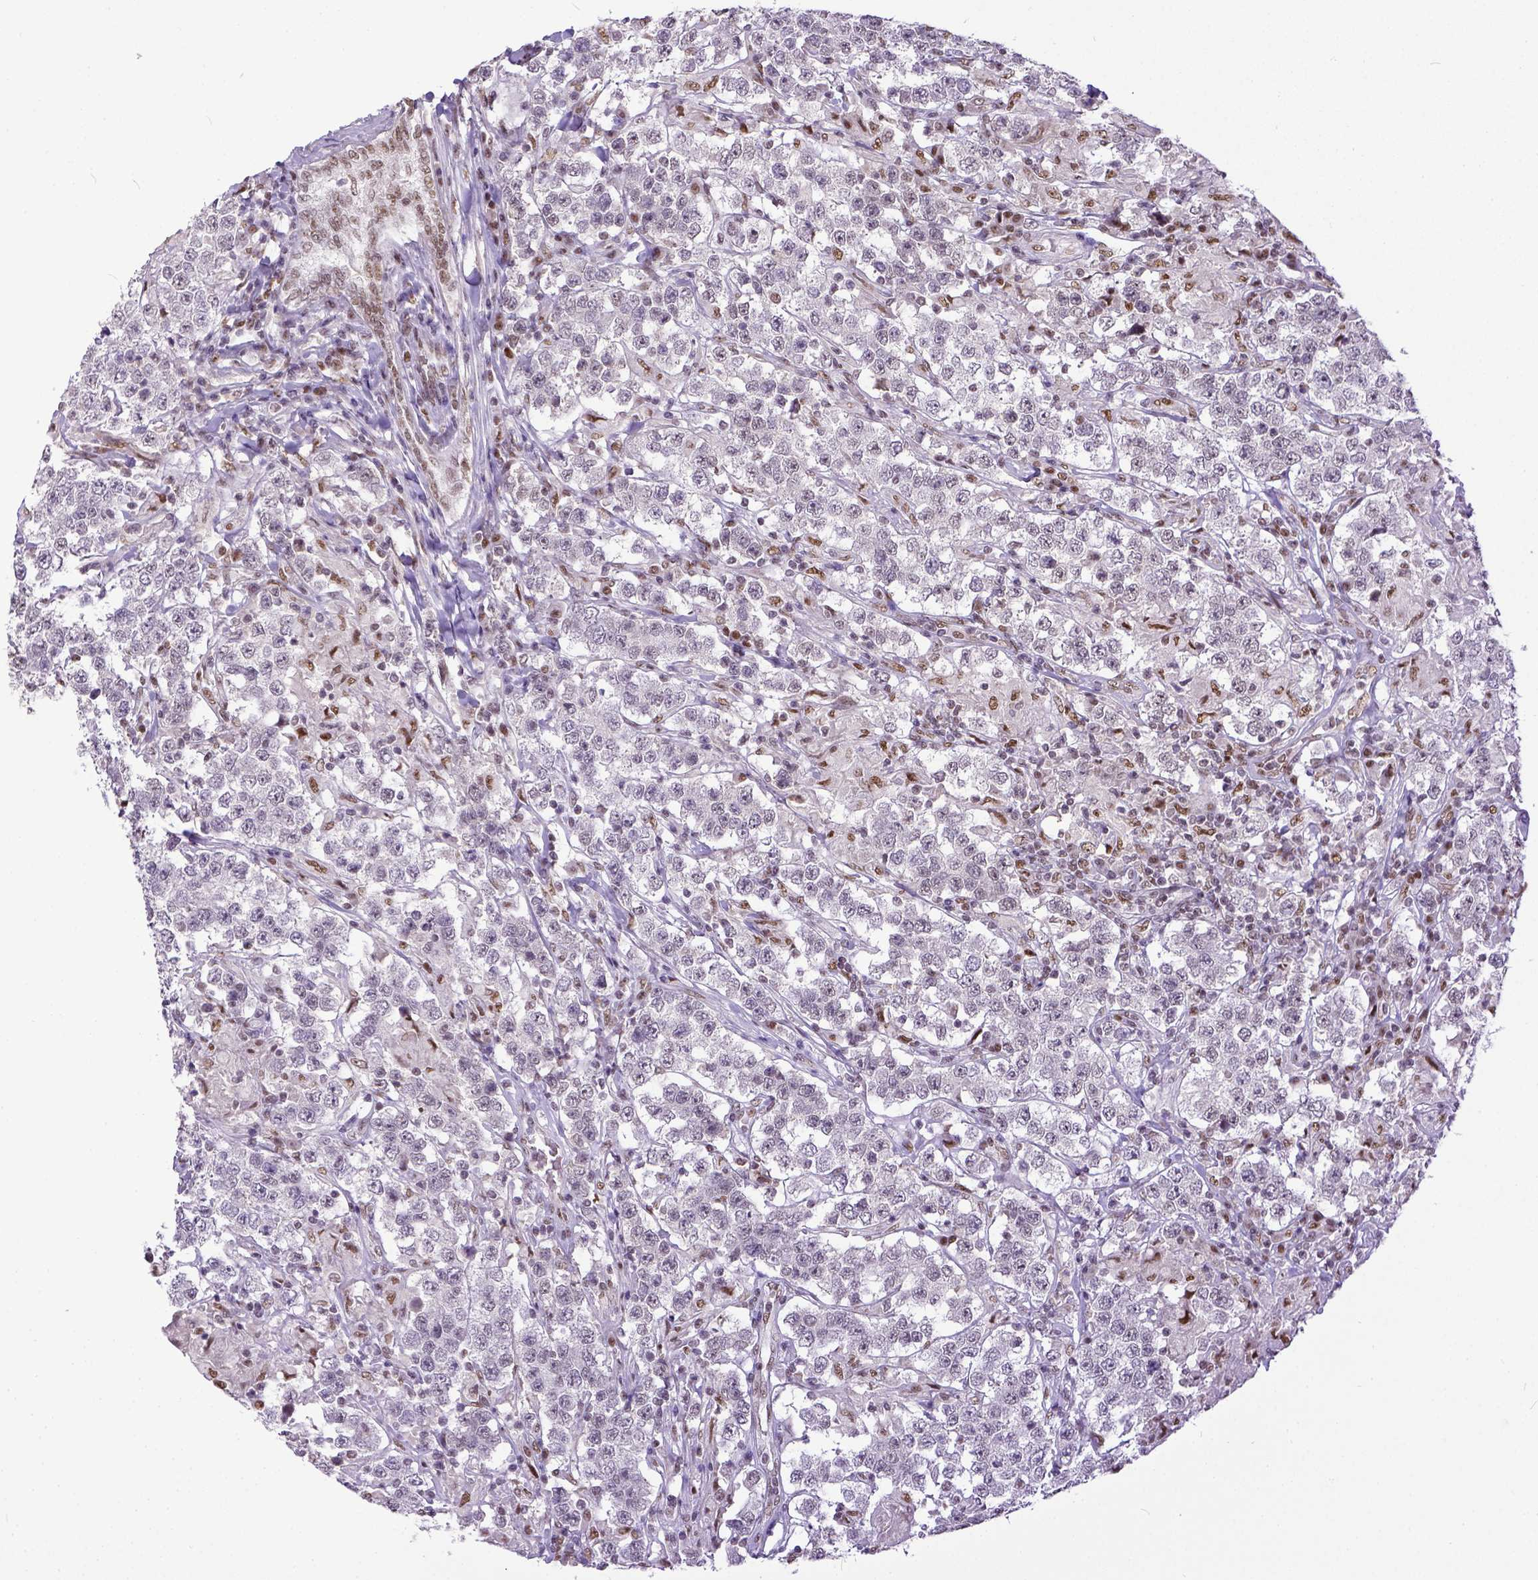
{"staining": {"intensity": "negative", "quantity": "none", "location": "none"}, "tissue": "testis cancer", "cell_type": "Tumor cells", "image_type": "cancer", "snomed": [{"axis": "morphology", "description": "Seminoma, NOS"}, {"axis": "morphology", "description": "Carcinoma, Embryonal, NOS"}, {"axis": "topography", "description": "Testis"}], "caption": "There is no significant staining in tumor cells of seminoma (testis). (DAB immunohistochemistry with hematoxylin counter stain).", "gene": "ERCC1", "patient": {"sex": "male", "age": 41}}